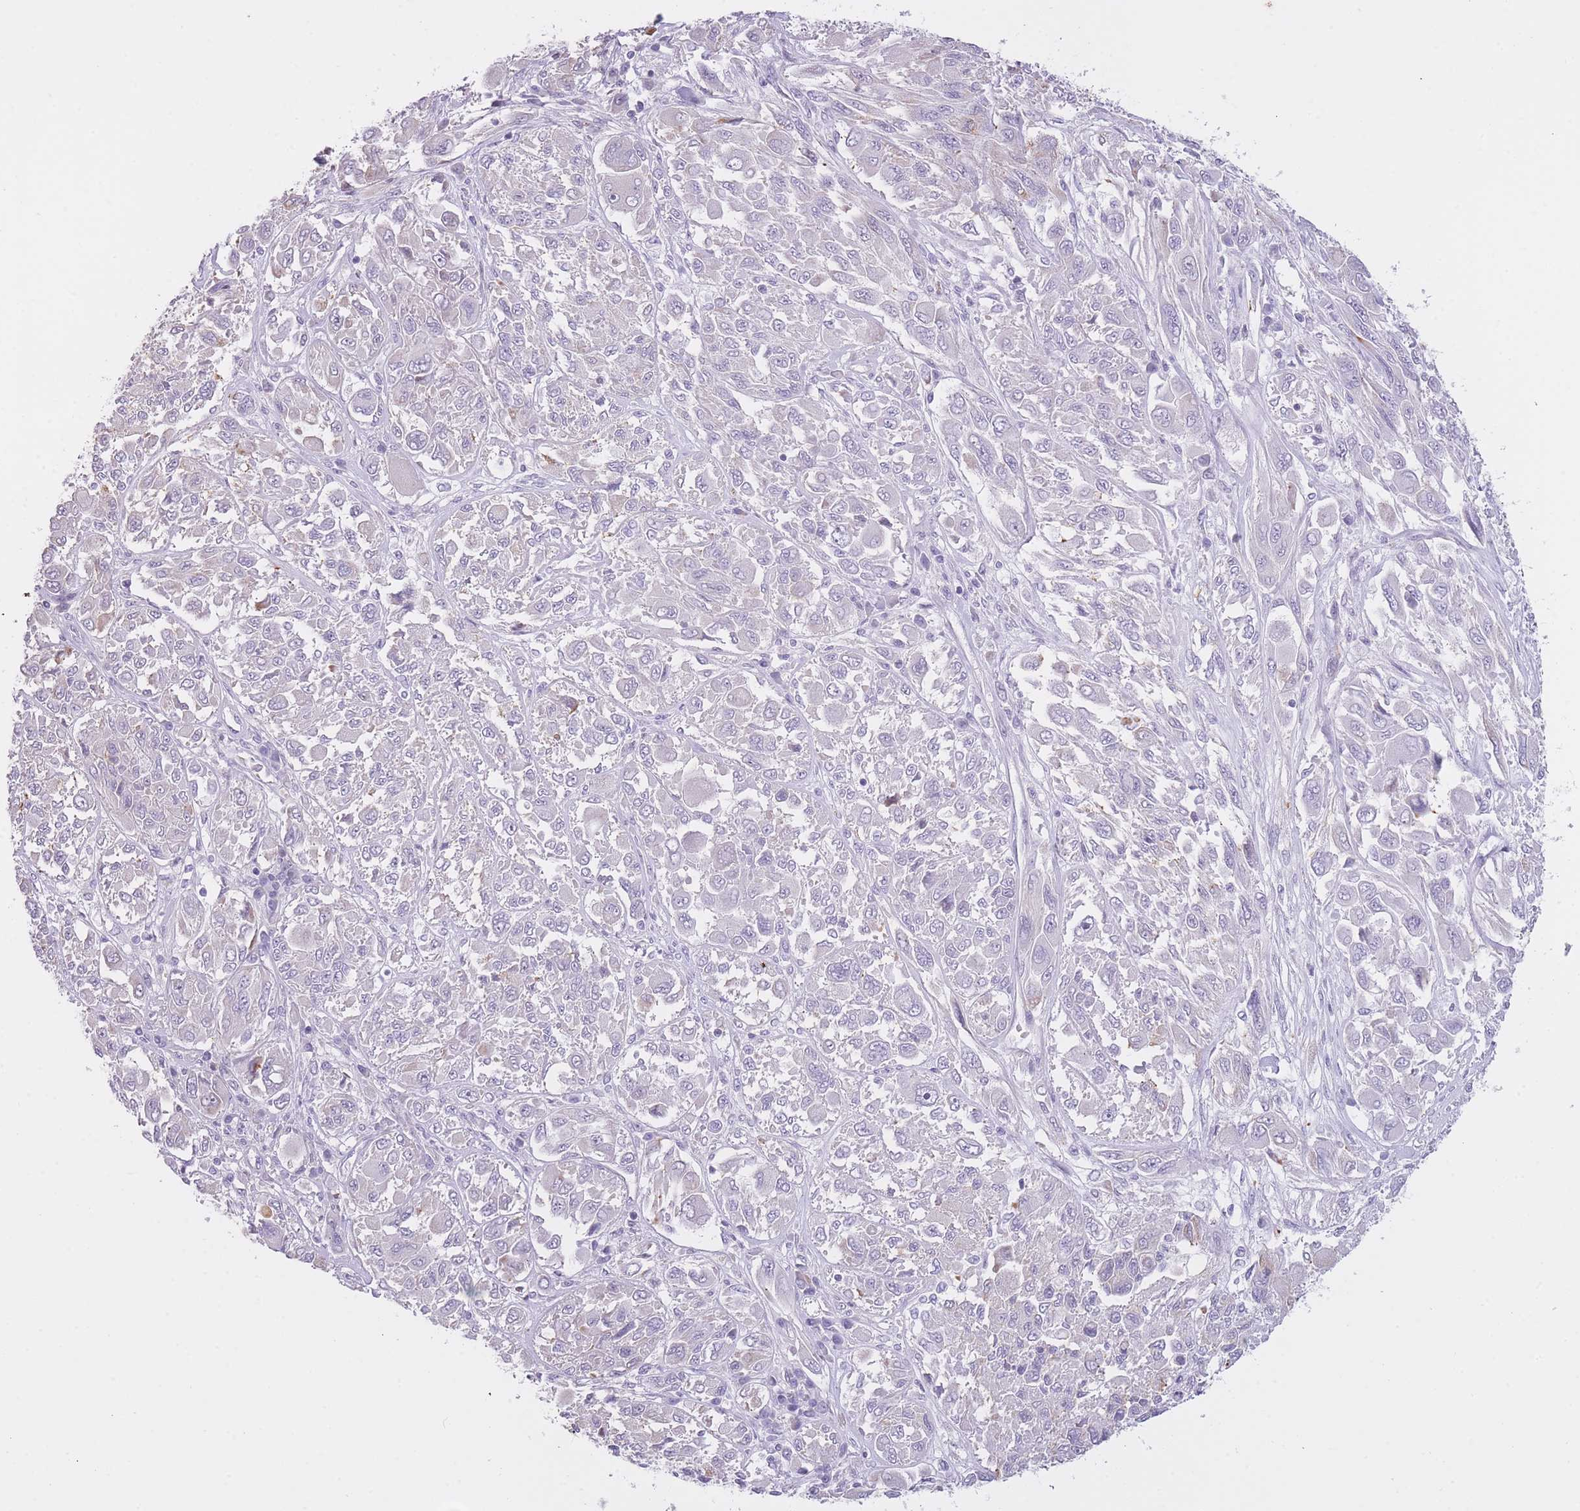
{"staining": {"intensity": "negative", "quantity": "none", "location": "none"}, "tissue": "melanoma", "cell_type": "Tumor cells", "image_type": "cancer", "snomed": [{"axis": "morphology", "description": "Malignant melanoma, NOS"}, {"axis": "topography", "description": "Skin"}], "caption": "Melanoma was stained to show a protein in brown. There is no significant positivity in tumor cells.", "gene": "IMPG1", "patient": {"sex": "female", "age": 91}}